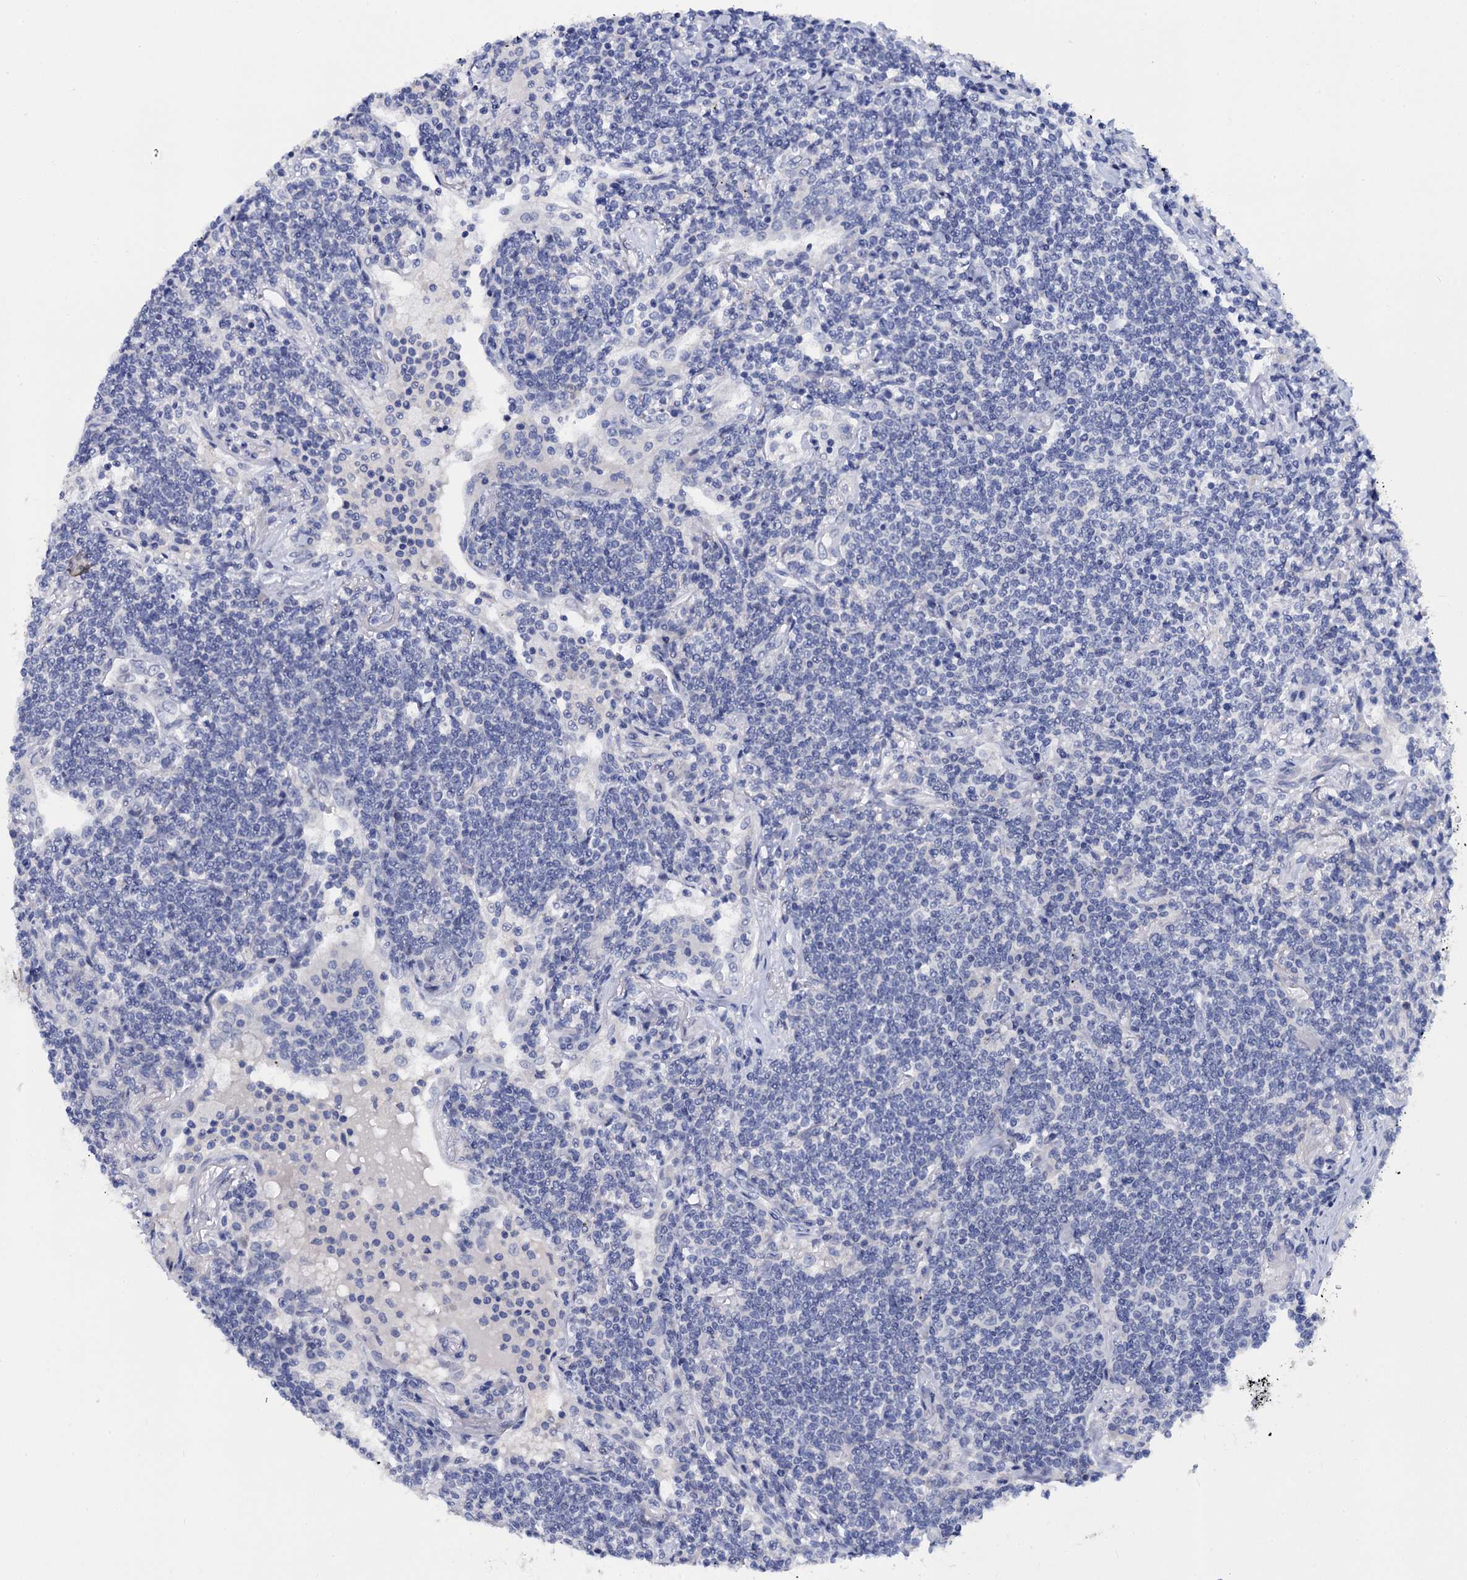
{"staining": {"intensity": "negative", "quantity": "none", "location": "none"}, "tissue": "lymphoma", "cell_type": "Tumor cells", "image_type": "cancer", "snomed": [{"axis": "morphology", "description": "Malignant lymphoma, non-Hodgkin's type, Low grade"}, {"axis": "topography", "description": "Lung"}], "caption": "Immunohistochemical staining of lymphoma shows no significant positivity in tumor cells.", "gene": "LYPD3", "patient": {"sex": "female", "age": 71}}